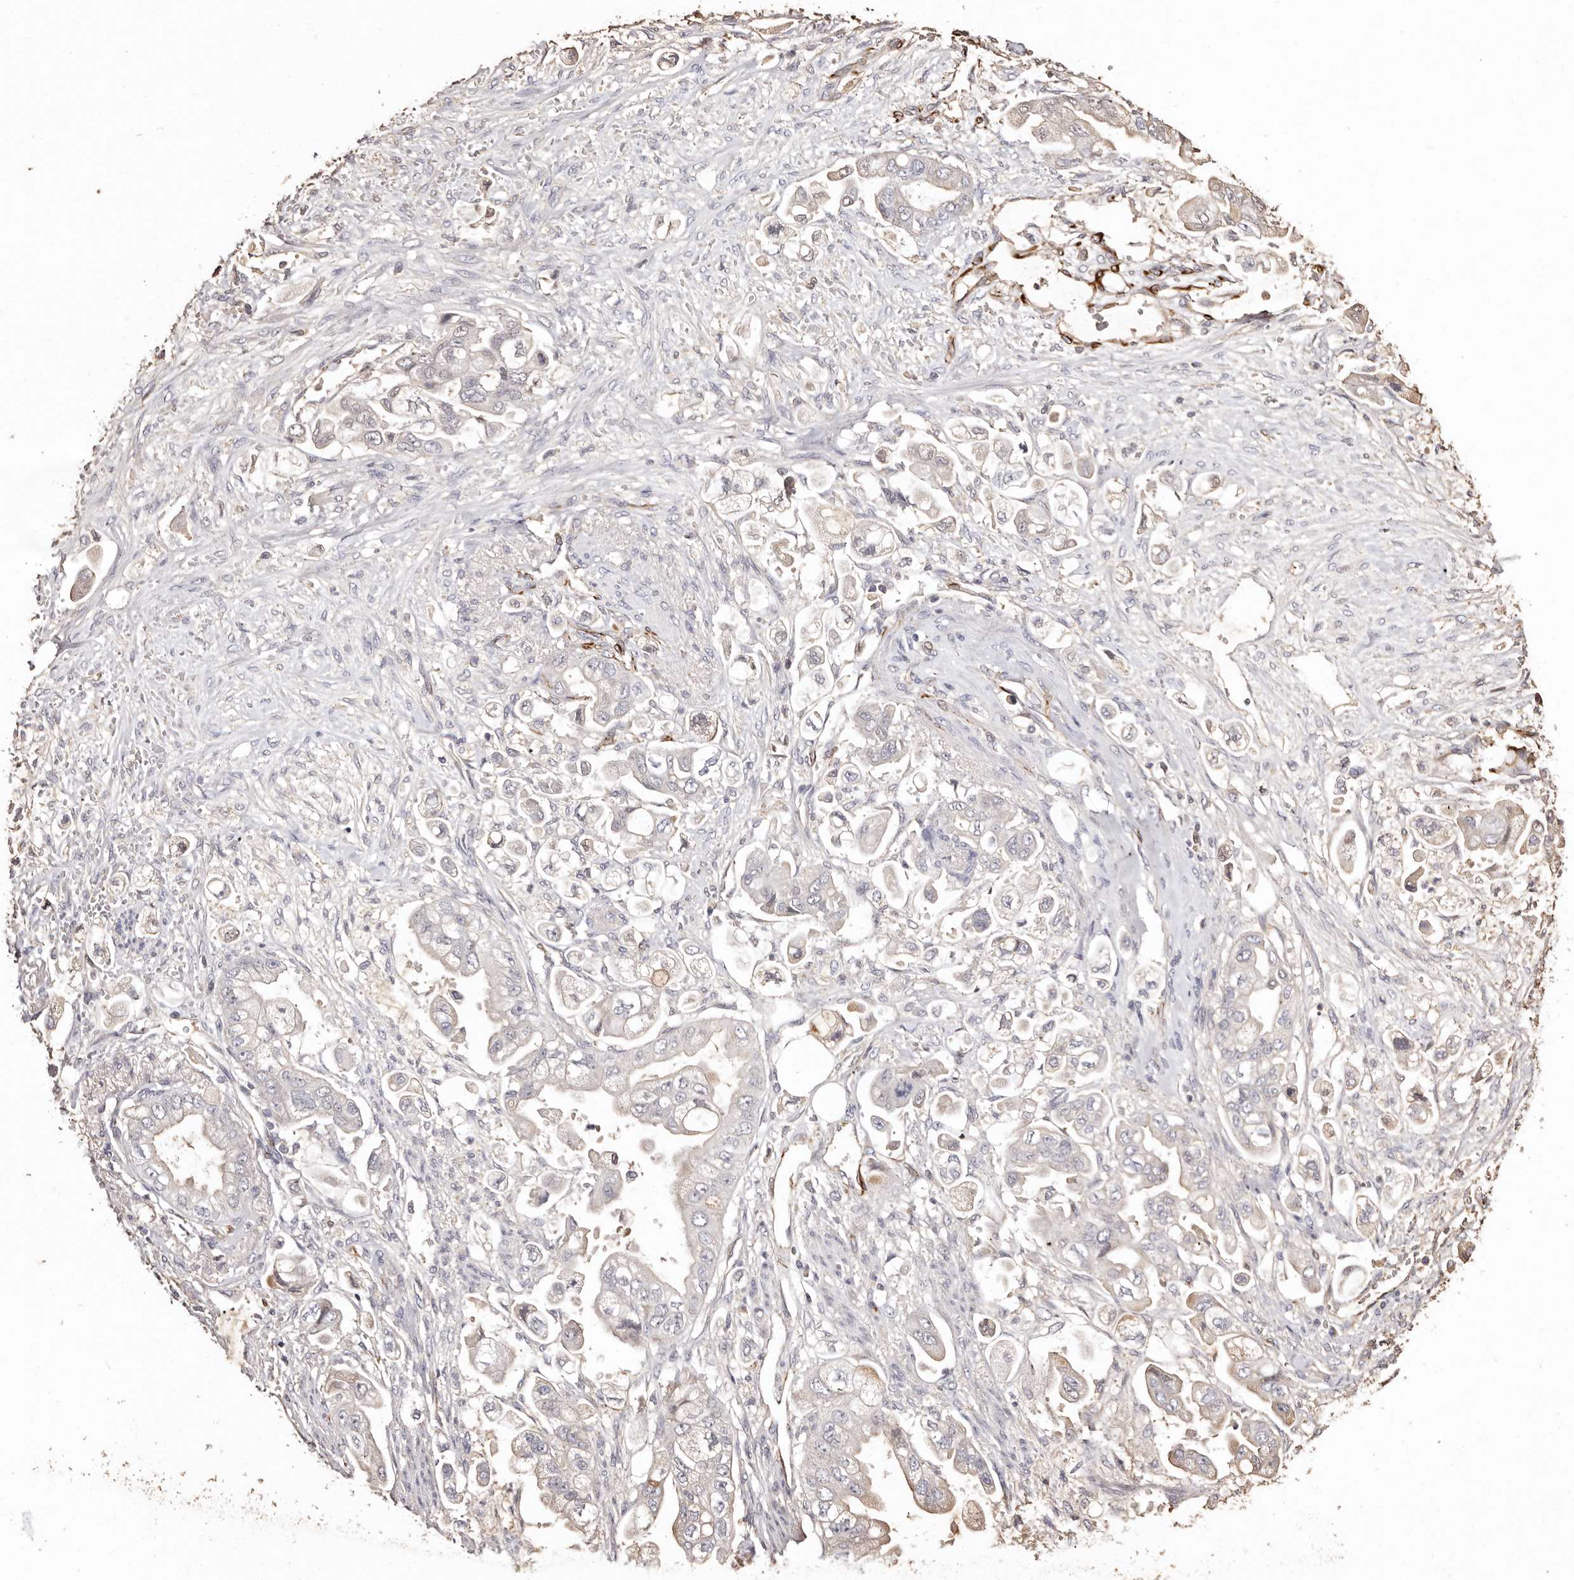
{"staining": {"intensity": "weak", "quantity": "<25%", "location": "cytoplasmic/membranous"}, "tissue": "stomach cancer", "cell_type": "Tumor cells", "image_type": "cancer", "snomed": [{"axis": "morphology", "description": "Adenocarcinoma, NOS"}, {"axis": "topography", "description": "Stomach"}], "caption": "Immunohistochemical staining of human stomach cancer (adenocarcinoma) exhibits no significant positivity in tumor cells.", "gene": "ZNF557", "patient": {"sex": "male", "age": 62}}